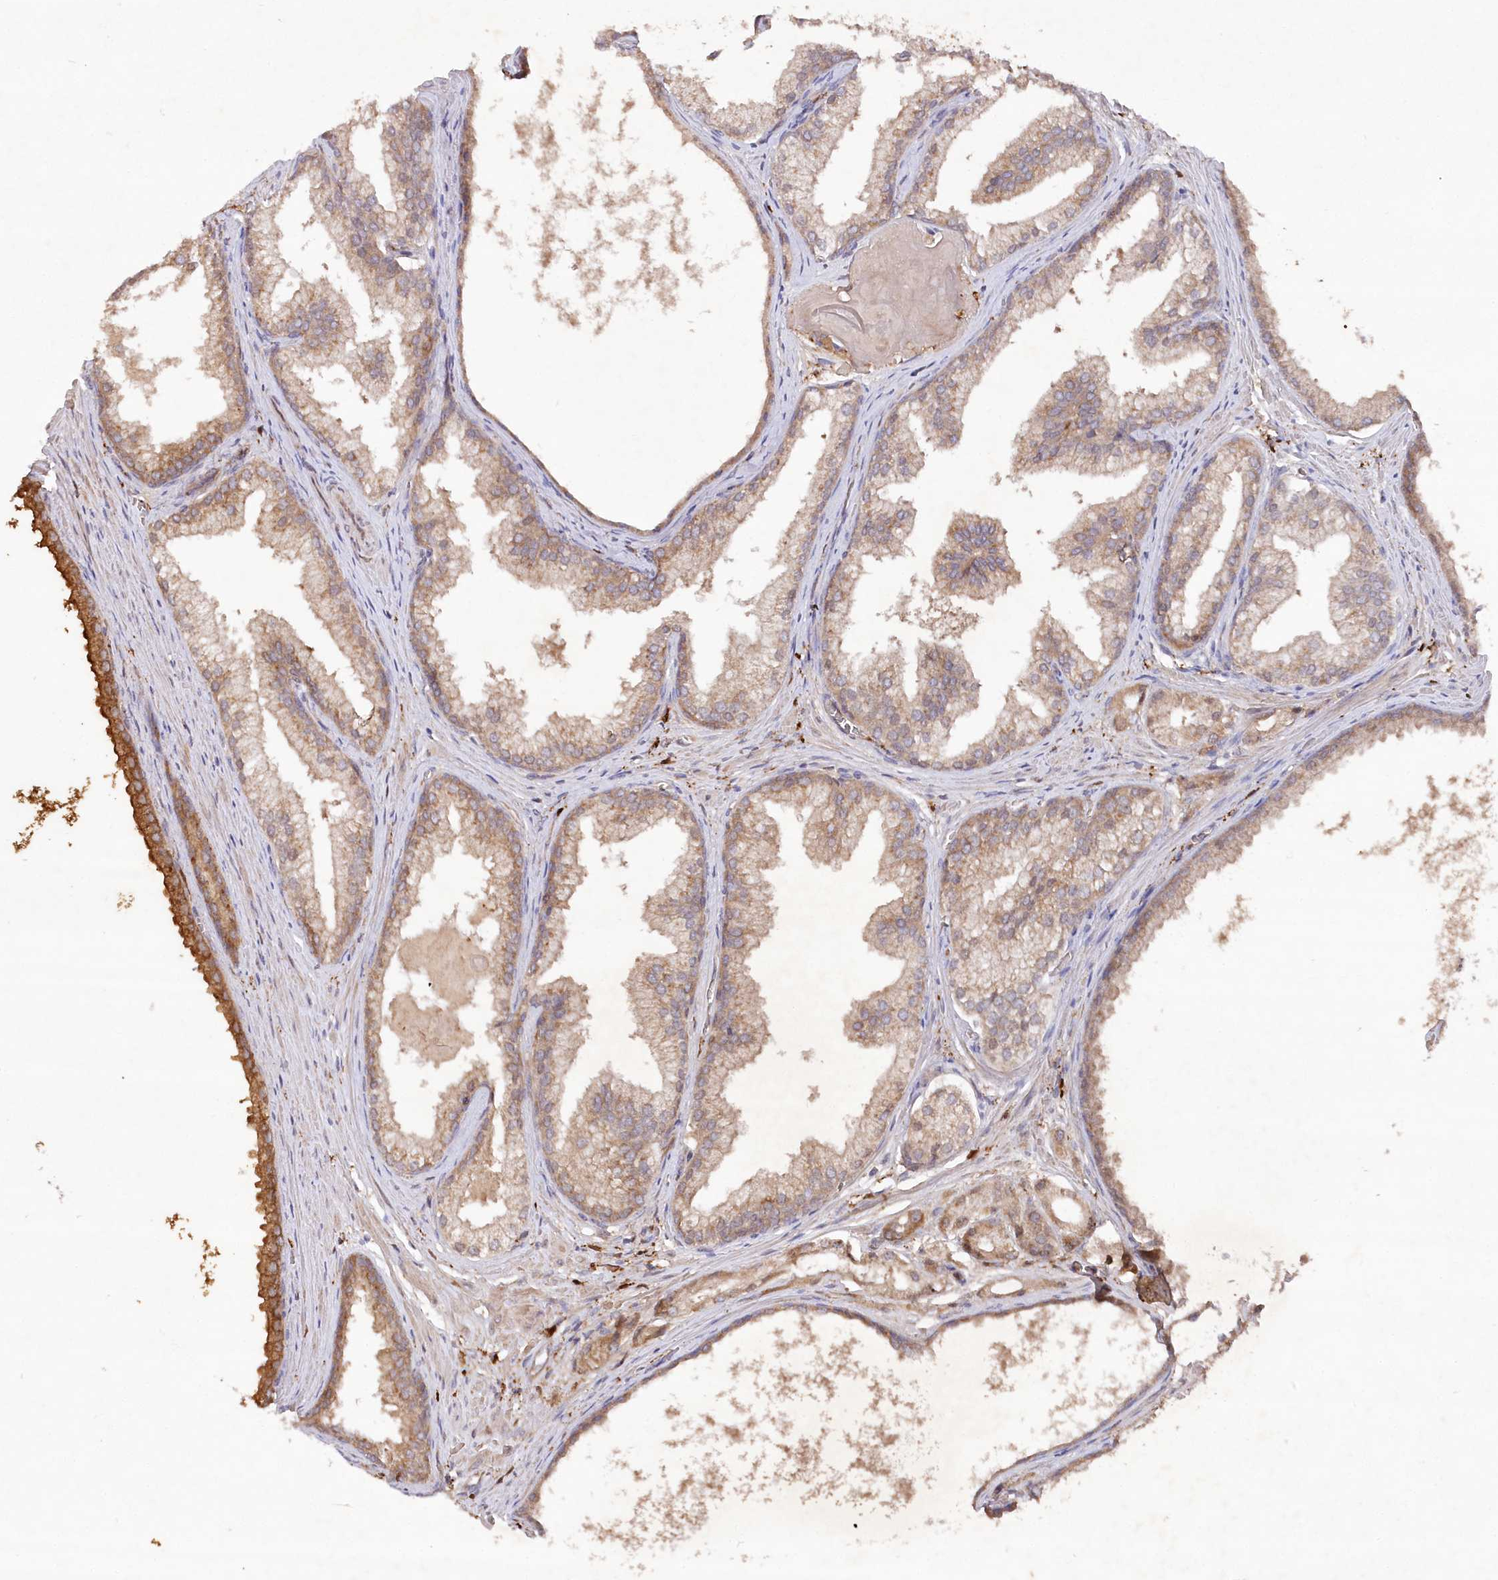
{"staining": {"intensity": "moderate", "quantity": ">75%", "location": "cytoplasmic/membranous"}, "tissue": "prostate cancer", "cell_type": "Tumor cells", "image_type": "cancer", "snomed": [{"axis": "morphology", "description": "Adenocarcinoma, Low grade"}, {"axis": "topography", "description": "Prostate"}], "caption": "A high-resolution histopathology image shows immunohistochemistry (IHC) staining of prostate low-grade adenocarcinoma, which shows moderate cytoplasmic/membranous staining in about >75% of tumor cells.", "gene": "PPP1R21", "patient": {"sex": "male", "age": 54}}